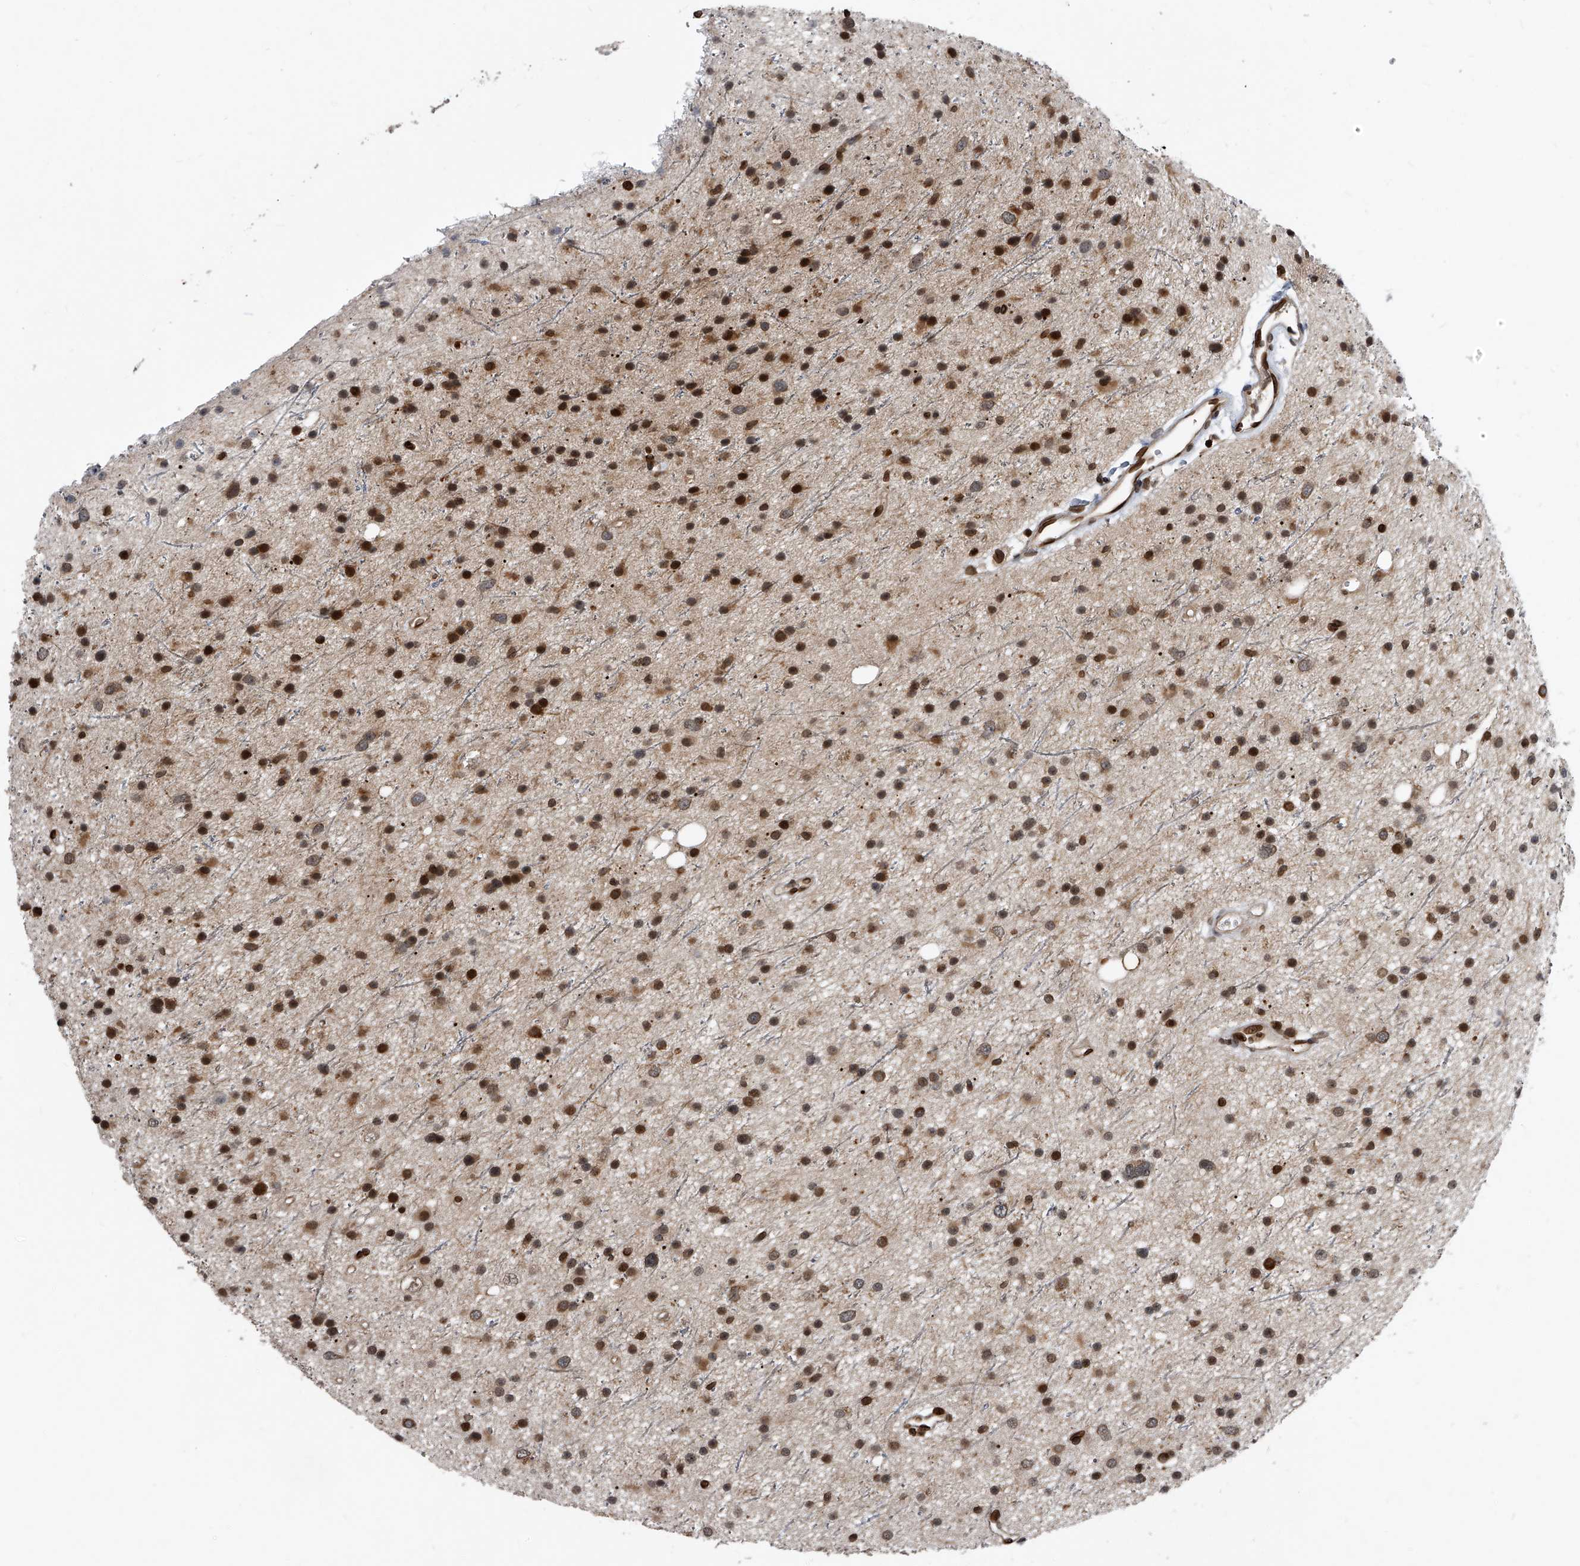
{"staining": {"intensity": "moderate", "quantity": ">75%", "location": "nuclear"}, "tissue": "glioma", "cell_type": "Tumor cells", "image_type": "cancer", "snomed": [{"axis": "morphology", "description": "Glioma, malignant, Low grade"}, {"axis": "topography", "description": "Cerebral cortex"}], "caption": "Malignant glioma (low-grade) stained with a brown dye reveals moderate nuclear positive expression in about >75% of tumor cells.", "gene": "PHF20", "patient": {"sex": "female", "age": 39}}